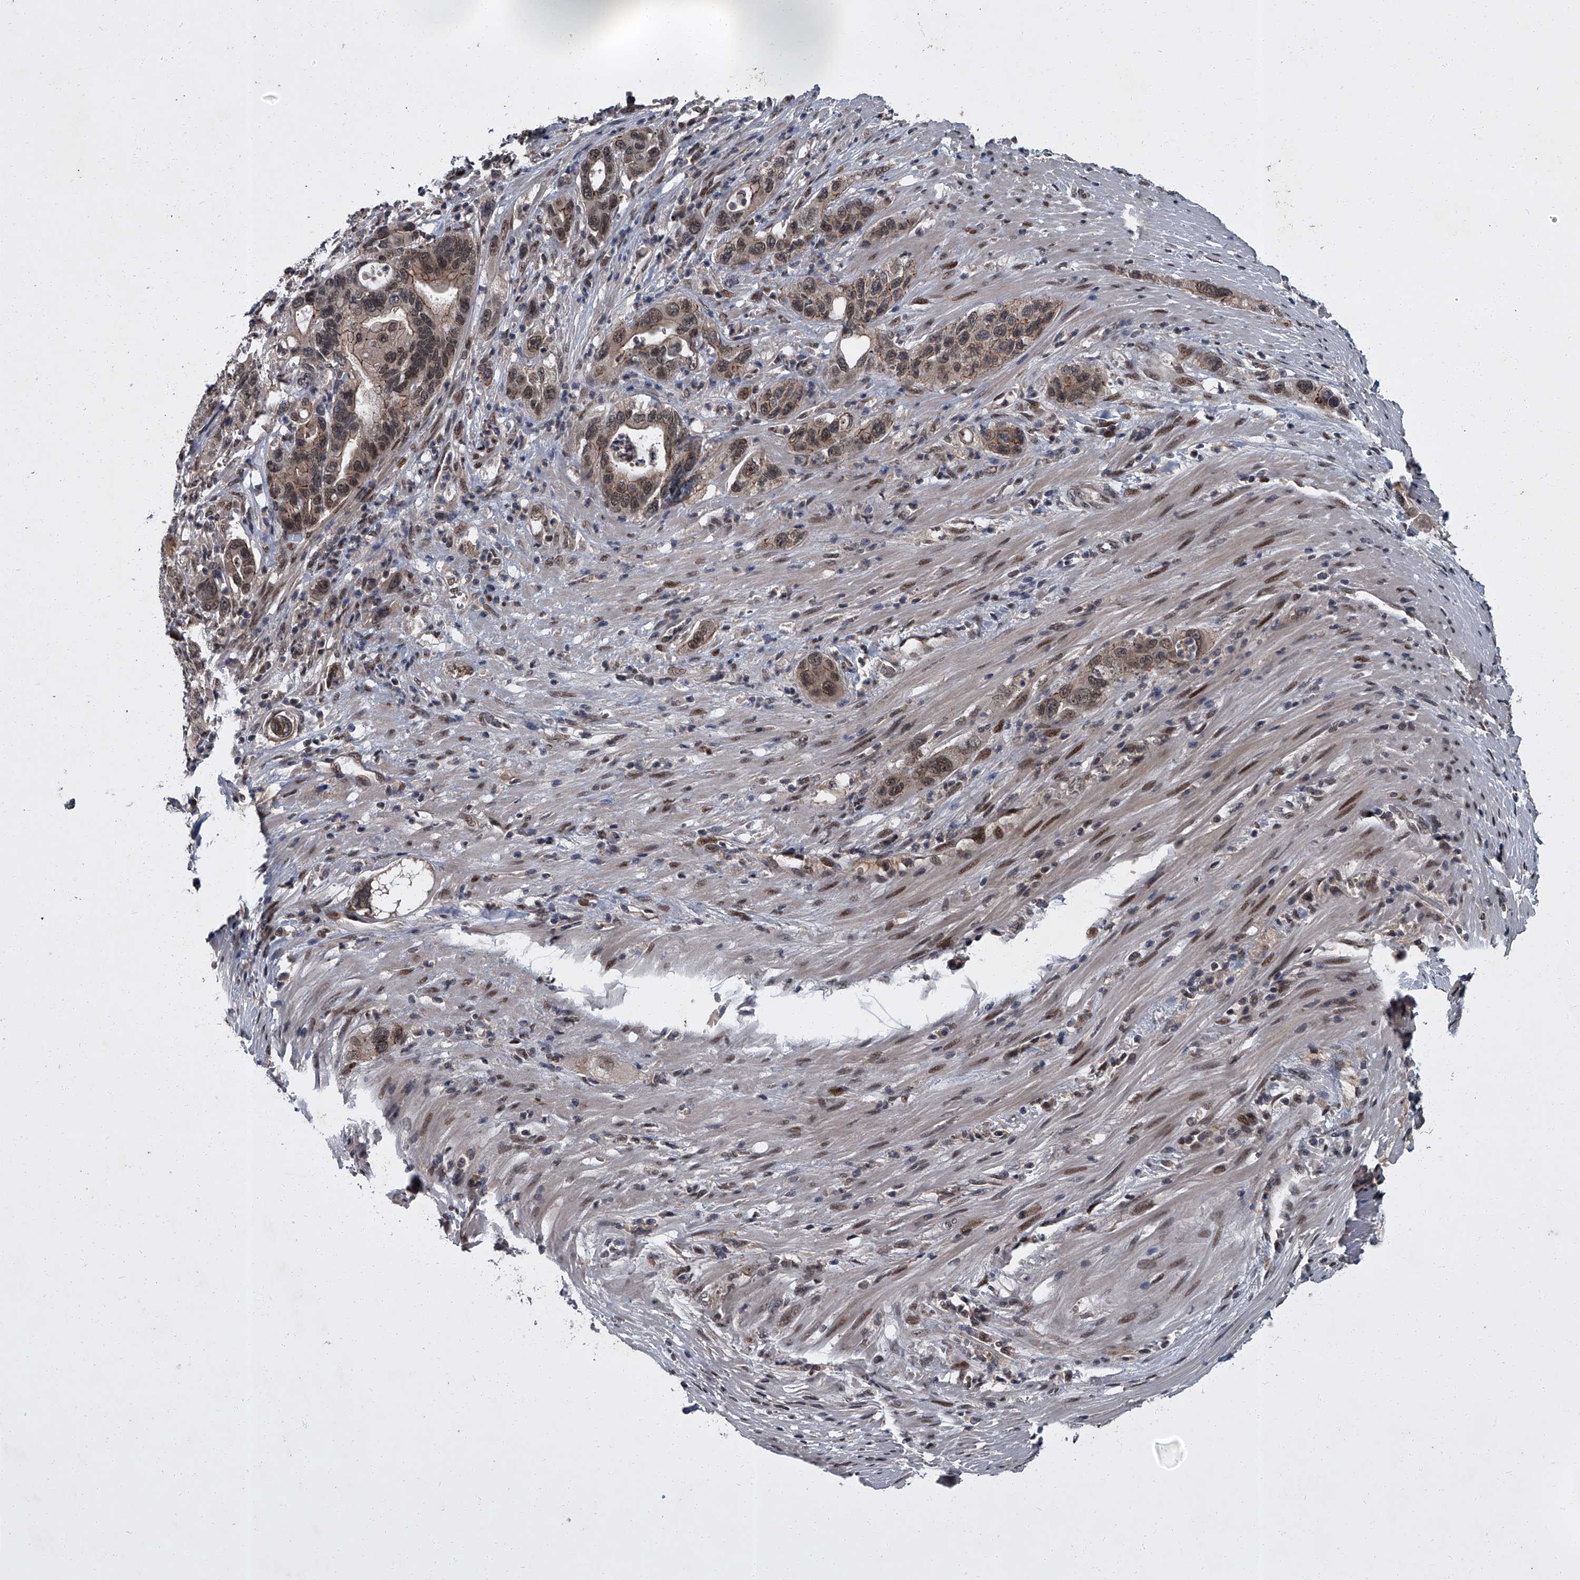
{"staining": {"intensity": "moderate", "quantity": ">75%", "location": "cytoplasmic/membranous,nuclear"}, "tissue": "pancreatic cancer", "cell_type": "Tumor cells", "image_type": "cancer", "snomed": [{"axis": "morphology", "description": "Adenocarcinoma, NOS"}, {"axis": "topography", "description": "Pancreas"}], "caption": "Immunohistochemical staining of pancreatic adenocarcinoma exhibits medium levels of moderate cytoplasmic/membranous and nuclear staining in about >75% of tumor cells.", "gene": "ZNF518B", "patient": {"sex": "female", "age": 71}}